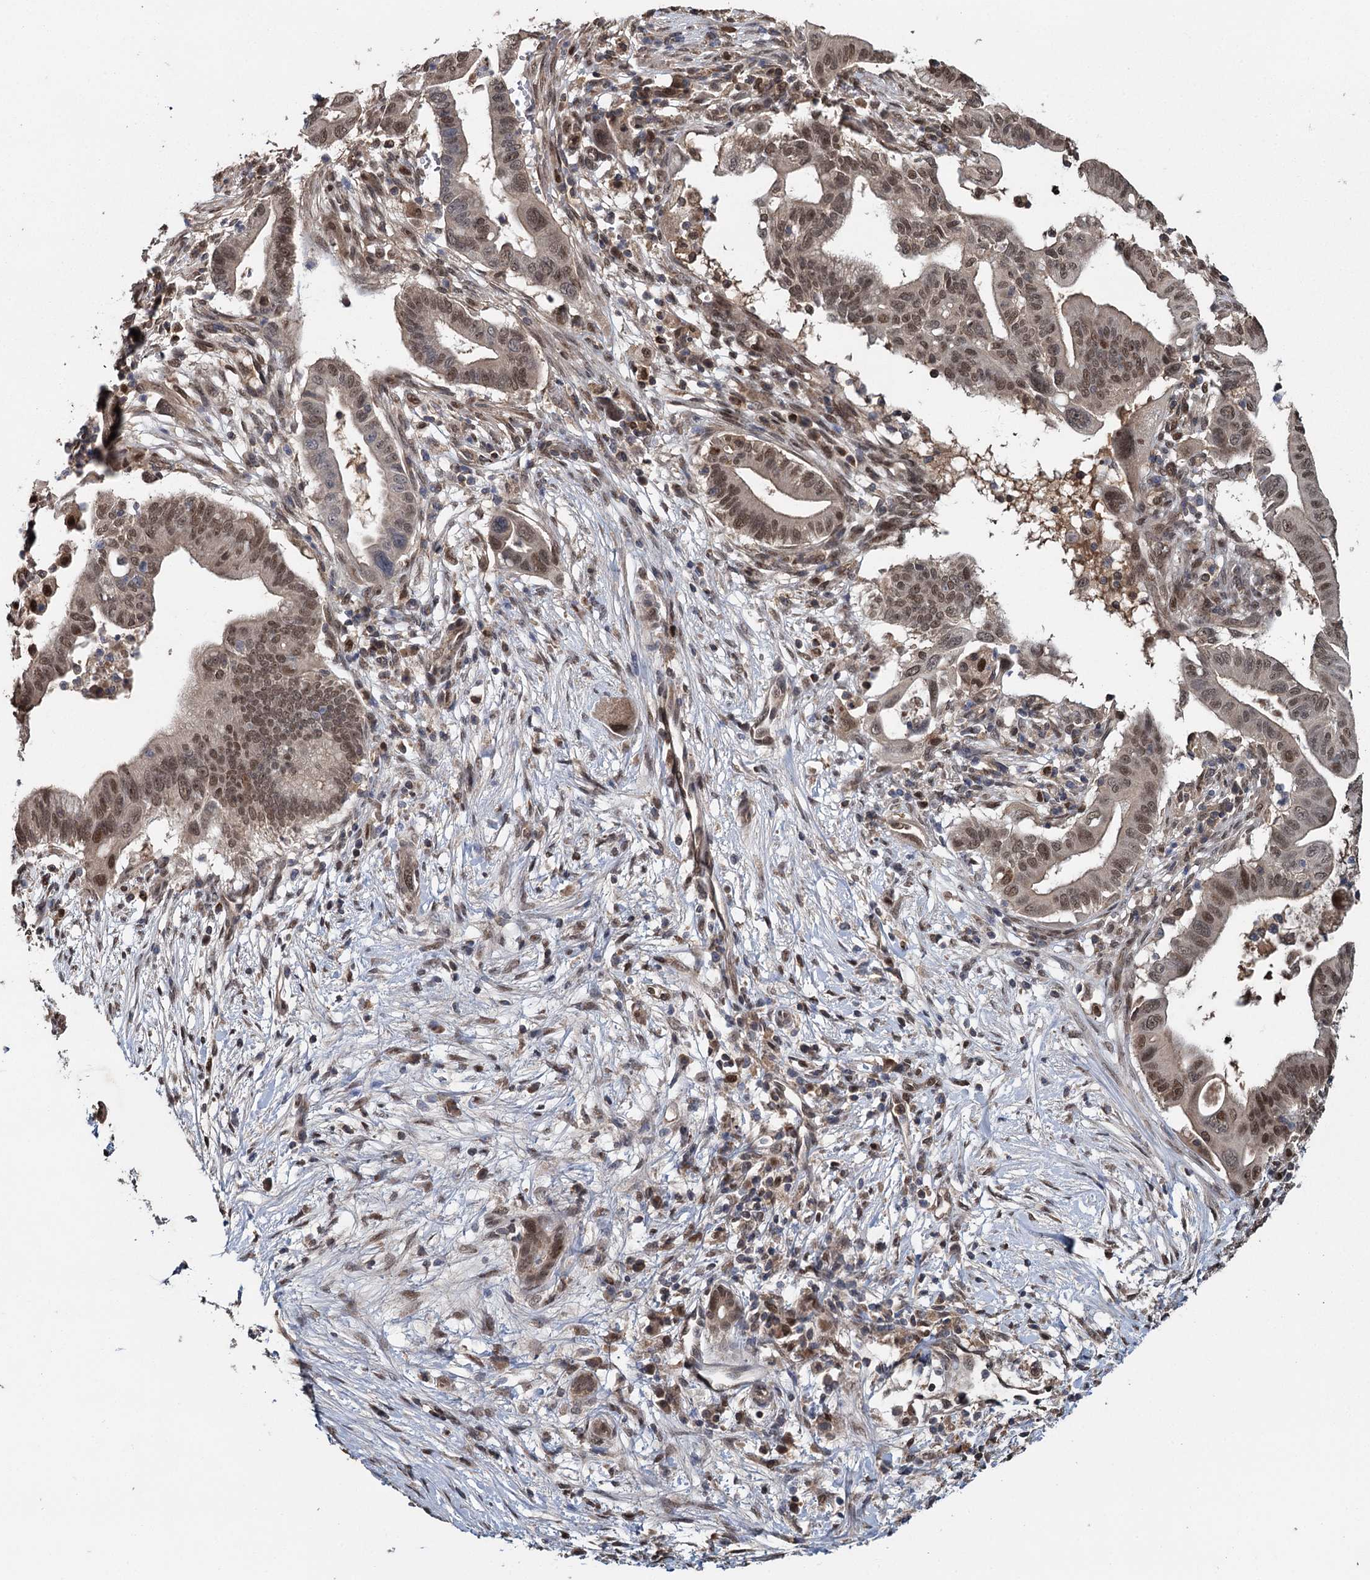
{"staining": {"intensity": "moderate", "quantity": ">75%", "location": "nuclear"}, "tissue": "pancreatic cancer", "cell_type": "Tumor cells", "image_type": "cancer", "snomed": [{"axis": "morphology", "description": "Adenocarcinoma, NOS"}, {"axis": "topography", "description": "Pancreas"}], "caption": "Adenocarcinoma (pancreatic) stained for a protein demonstrates moderate nuclear positivity in tumor cells.", "gene": "MYG1", "patient": {"sex": "male", "age": 68}}